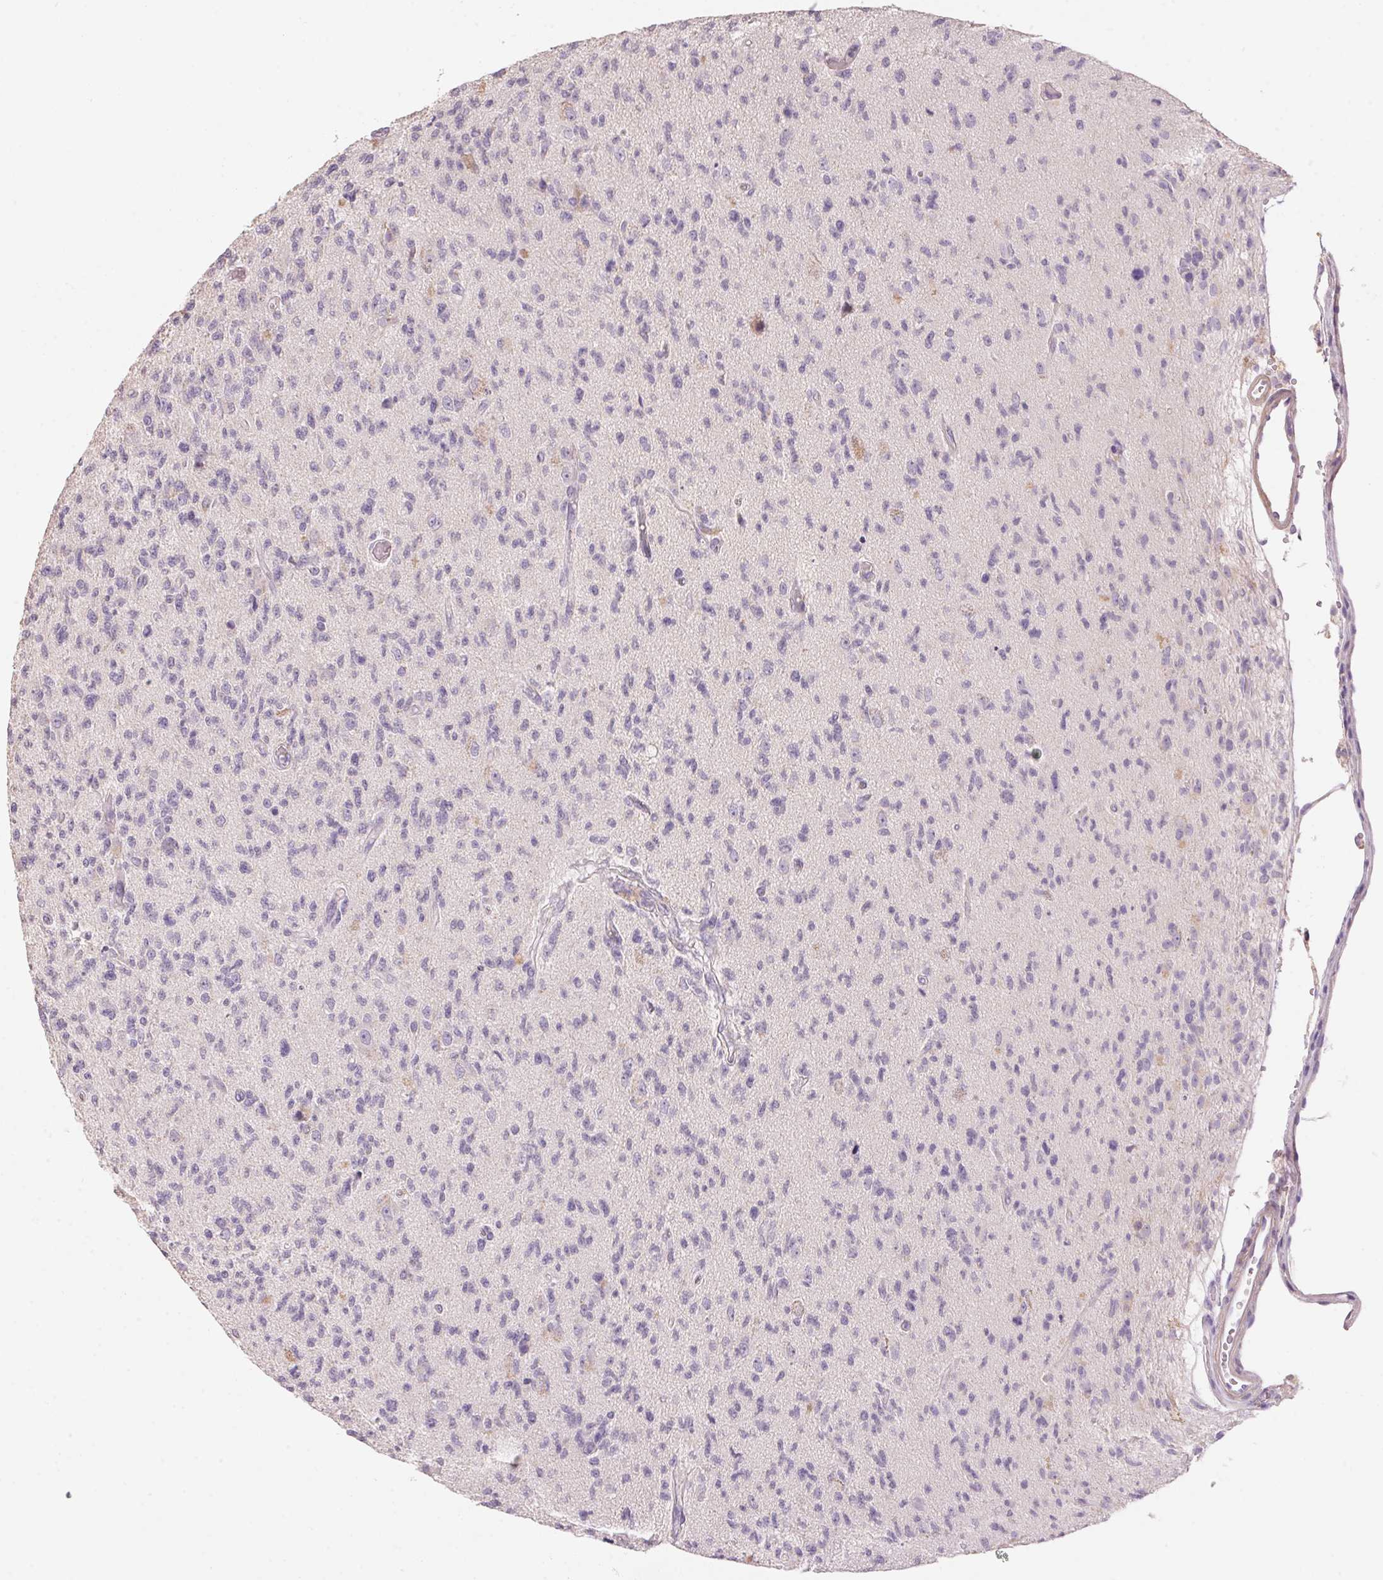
{"staining": {"intensity": "negative", "quantity": "none", "location": "none"}, "tissue": "glioma", "cell_type": "Tumor cells", "image_type": "cancer", "snomed": [{"axis": "morphology", "description": "Glioma, malignant, High grade"}, {"axis": "topography", "description": "Brain"}], "caption": "This photomicrograph is of malignant glioma (high-grade) stained with IHC to label a protein in brown with the nuclei are counter-stained blue. There is no expression in tumor cells.", "gene": "LYZL6", "patient": {"sex": "male", "age": 56}}